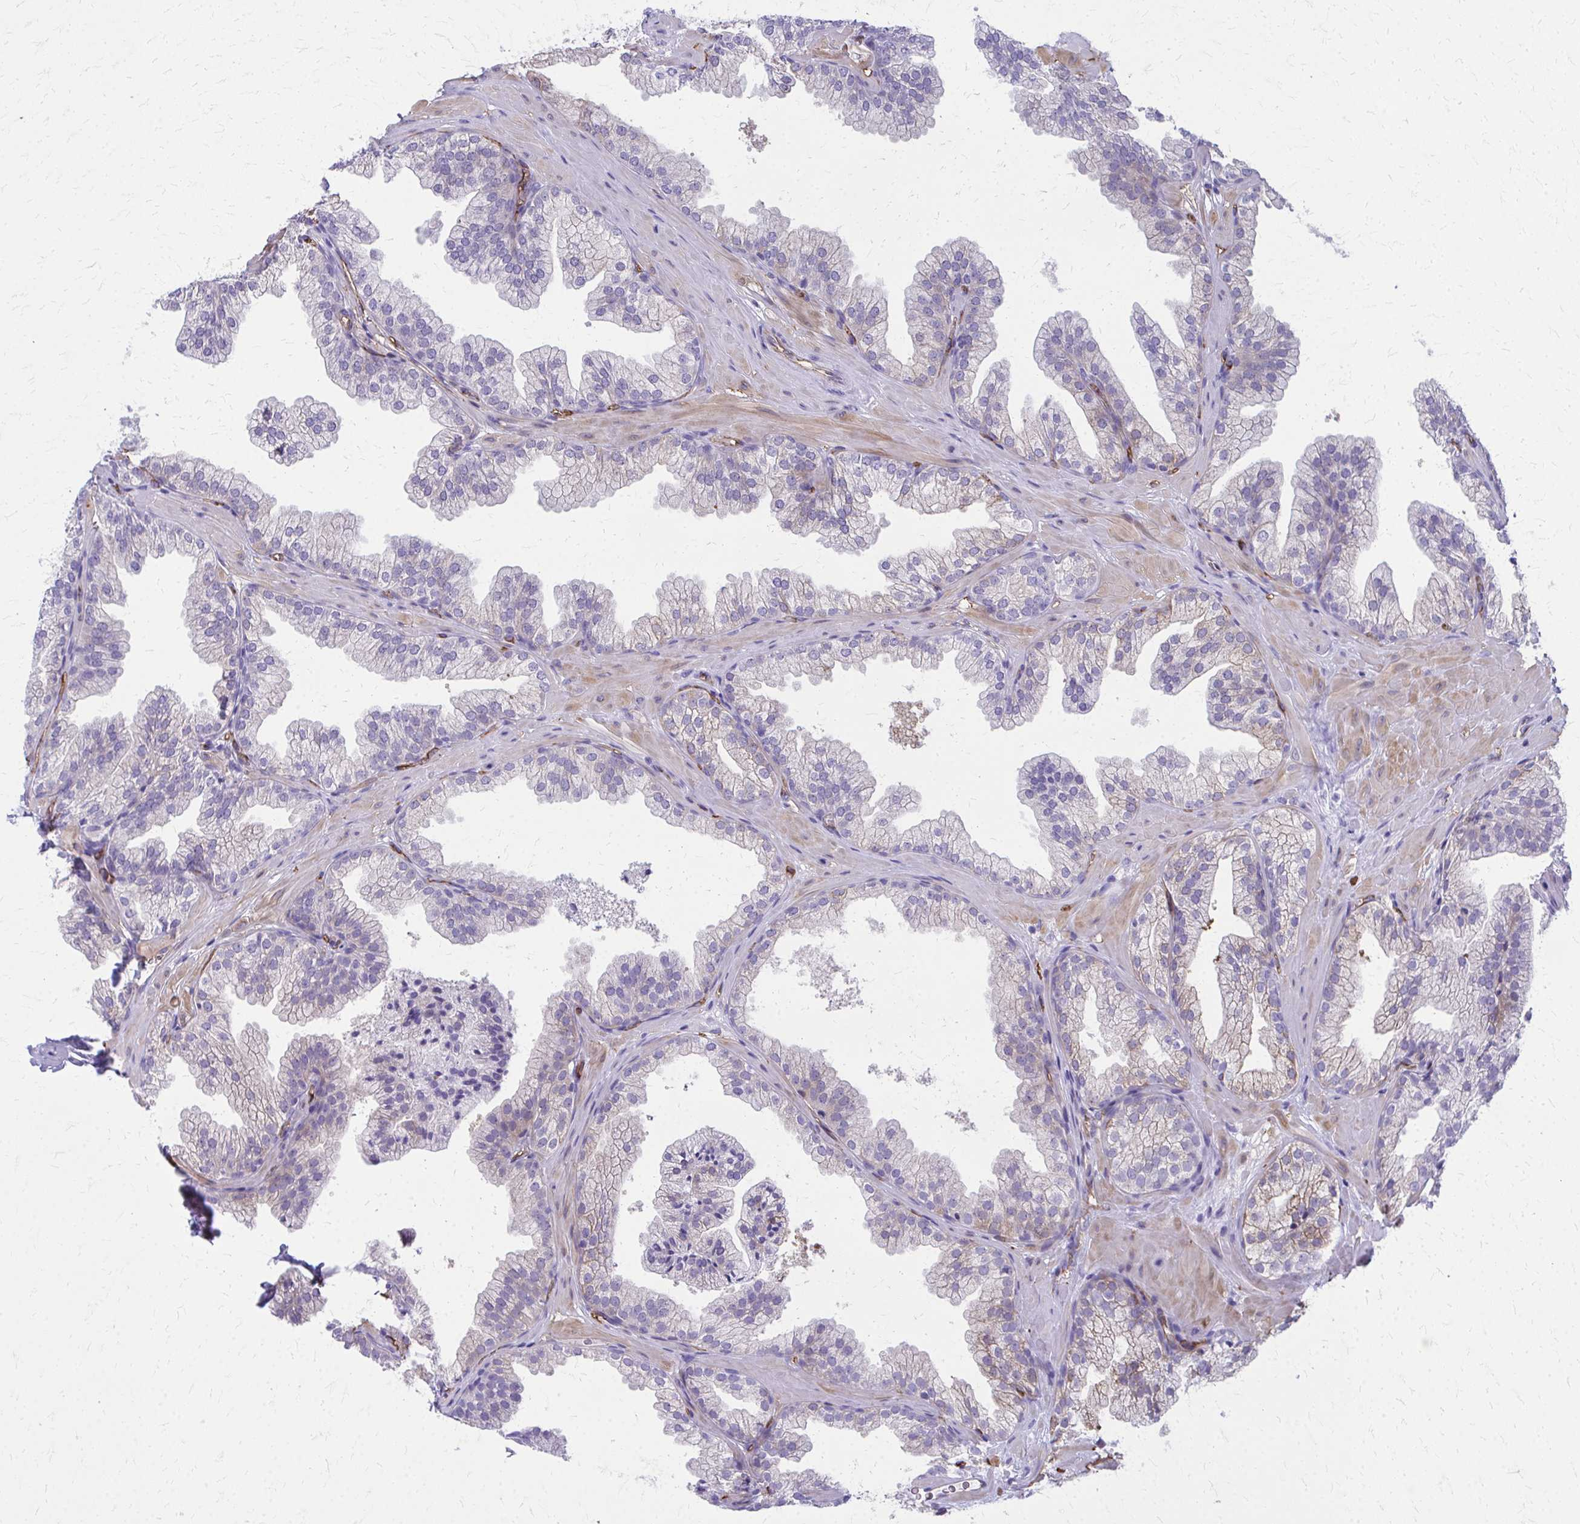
{"staining": {"intensity": "weak", "quantity": "<25%", "location": "cytoplasmic/membranous"}, "tissue": "prostate", "cell_type": "Glandular cells", "image_type": "normal", "snomed": [{"axis": "morphology", "description": "Normal tissue, NOS"}, {"axis": "topography", "description": "Prostate"}], "caption": "Protein analysis of normal prostate reveals no significant positivity in glandular cells.", "gene": "TPSG1", "patient": {"sex": "male", "age": 37}}